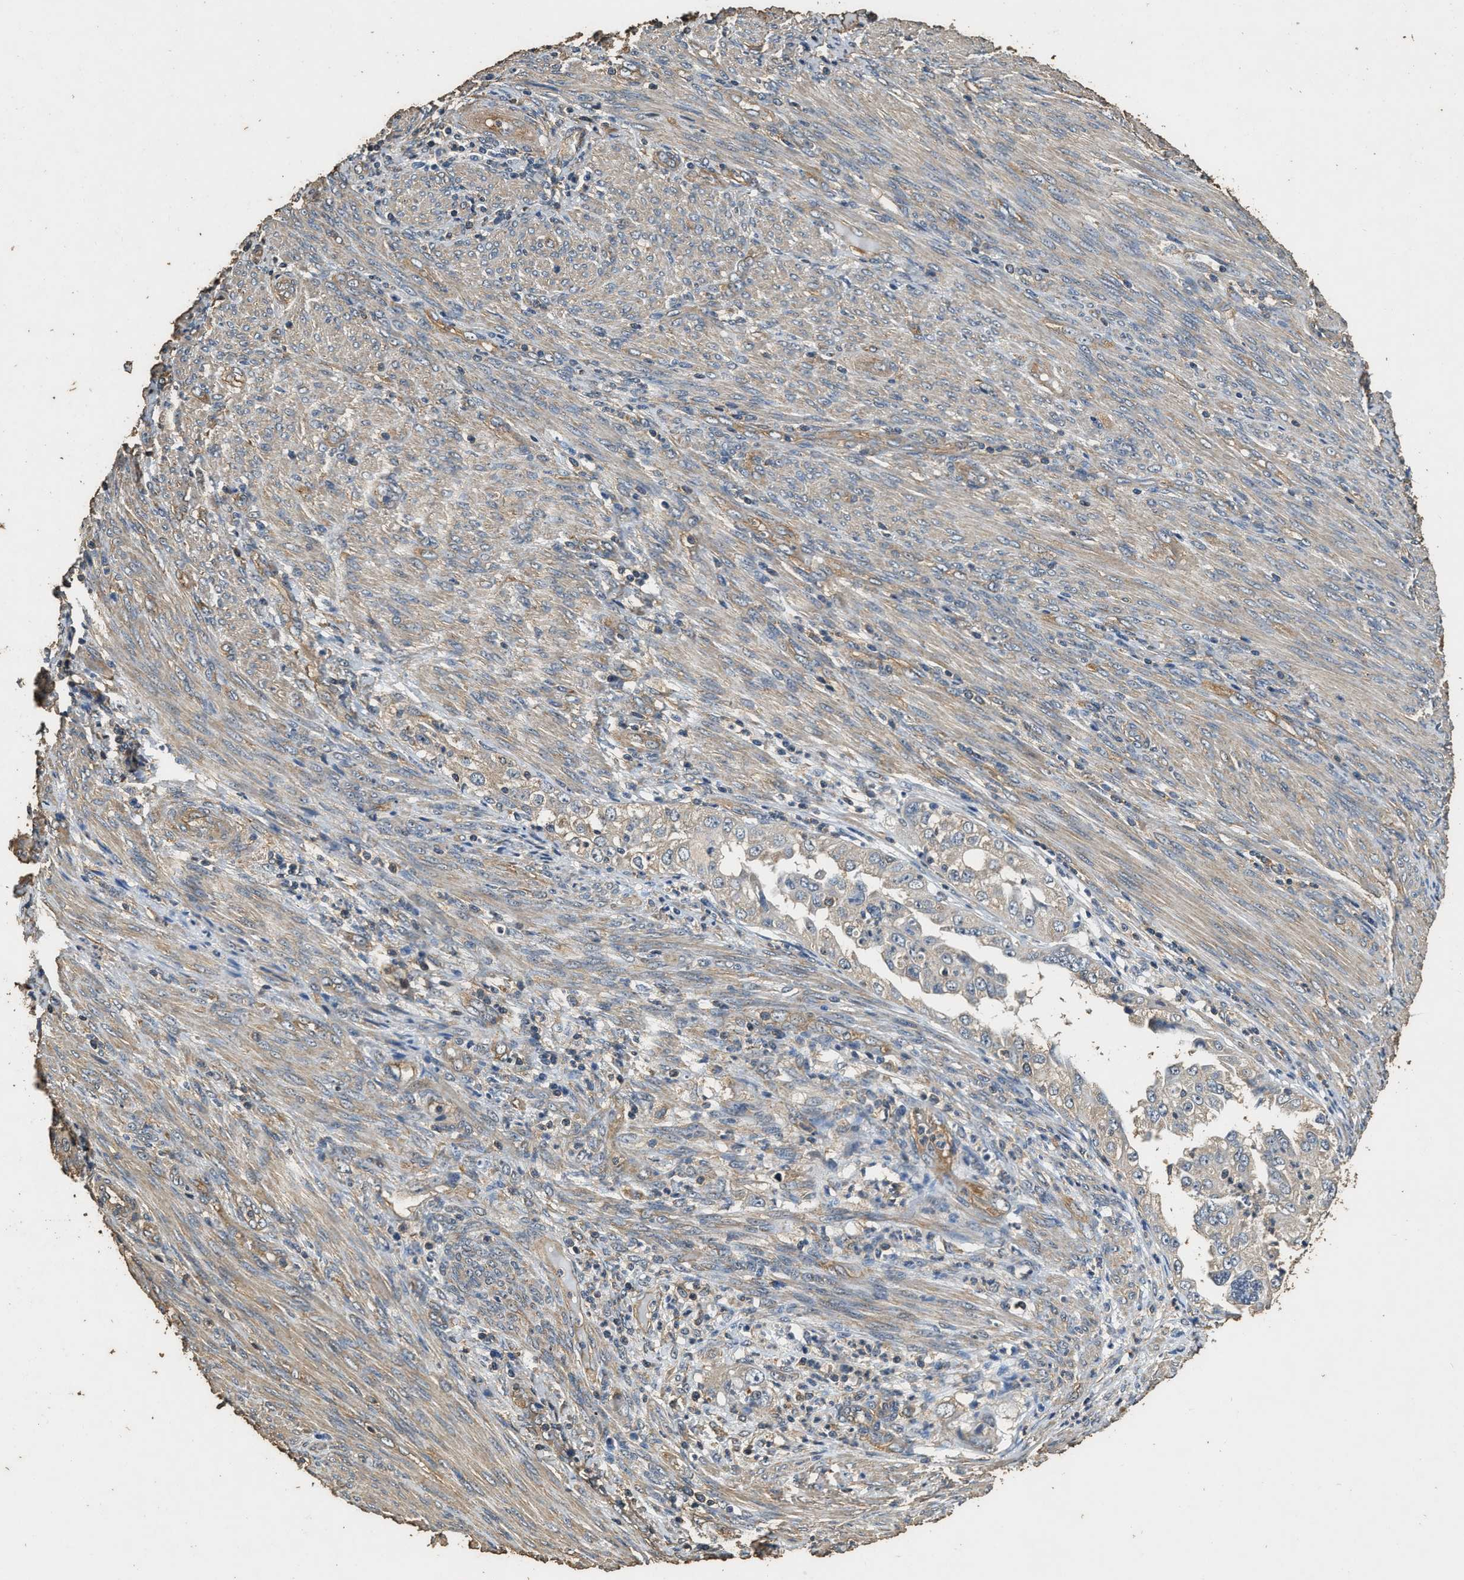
{"staining": {"intensity": "weak", "quantity": "25%-75%", "location": "cytoplasmic/membranous"}, "tissue": "endometrial cancer", "cell_type": "Tumor cells", "image_type": "cancer", "snomed": [{"axis": "morphology", "description": "Adenocarcinoma, NOS"}, {"axis": "topography", "description": "Endometrium"}], "caption": "Protein analysis of adenocarcinoma (endometrial) tissue displays weak cytoplasmic/membranous positivity in about 25%-75% of tumor cells.", "gene": "MIB1", "patient": {"sex": "female", "age": 85}}